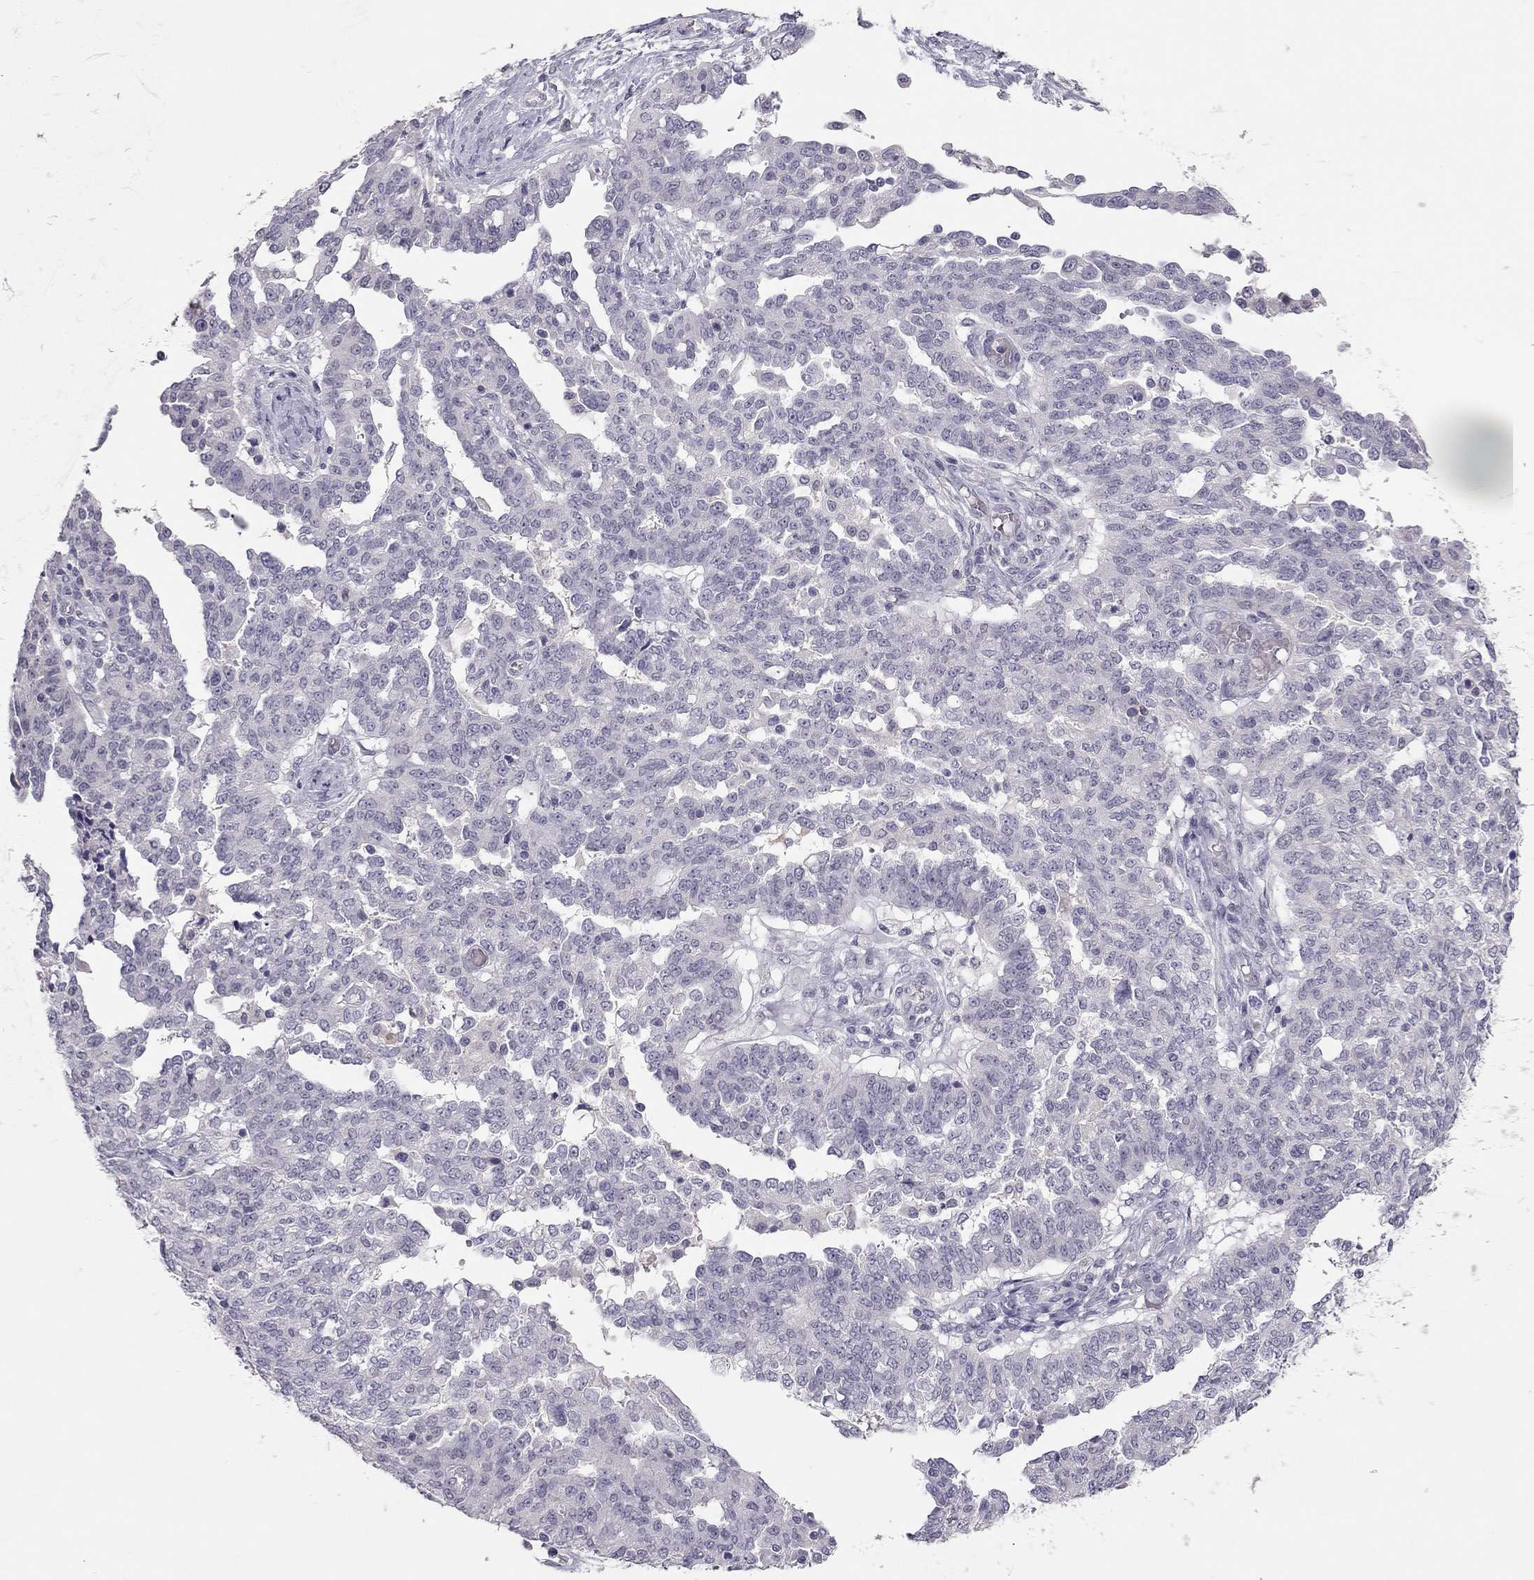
{"staining": {"intensity": "negative", "quantity": "none", "location": "none"}, "tissue": "ovarian cancer", "cell_type": "Tumor cells", "image_type": "cancer", "snomed": [{"axis": "morphology", "description": "Cystadenocarcinoma, serous, NOS"}, {"axis": "topography", "description": "Ovary"}], "caption": "IHC of serous cystadenocarcinoma (ovarian) exhibits no staining in tumor cells.", "gene": "ADORA2A", "patient": {"sex": "female", "age": 67}}